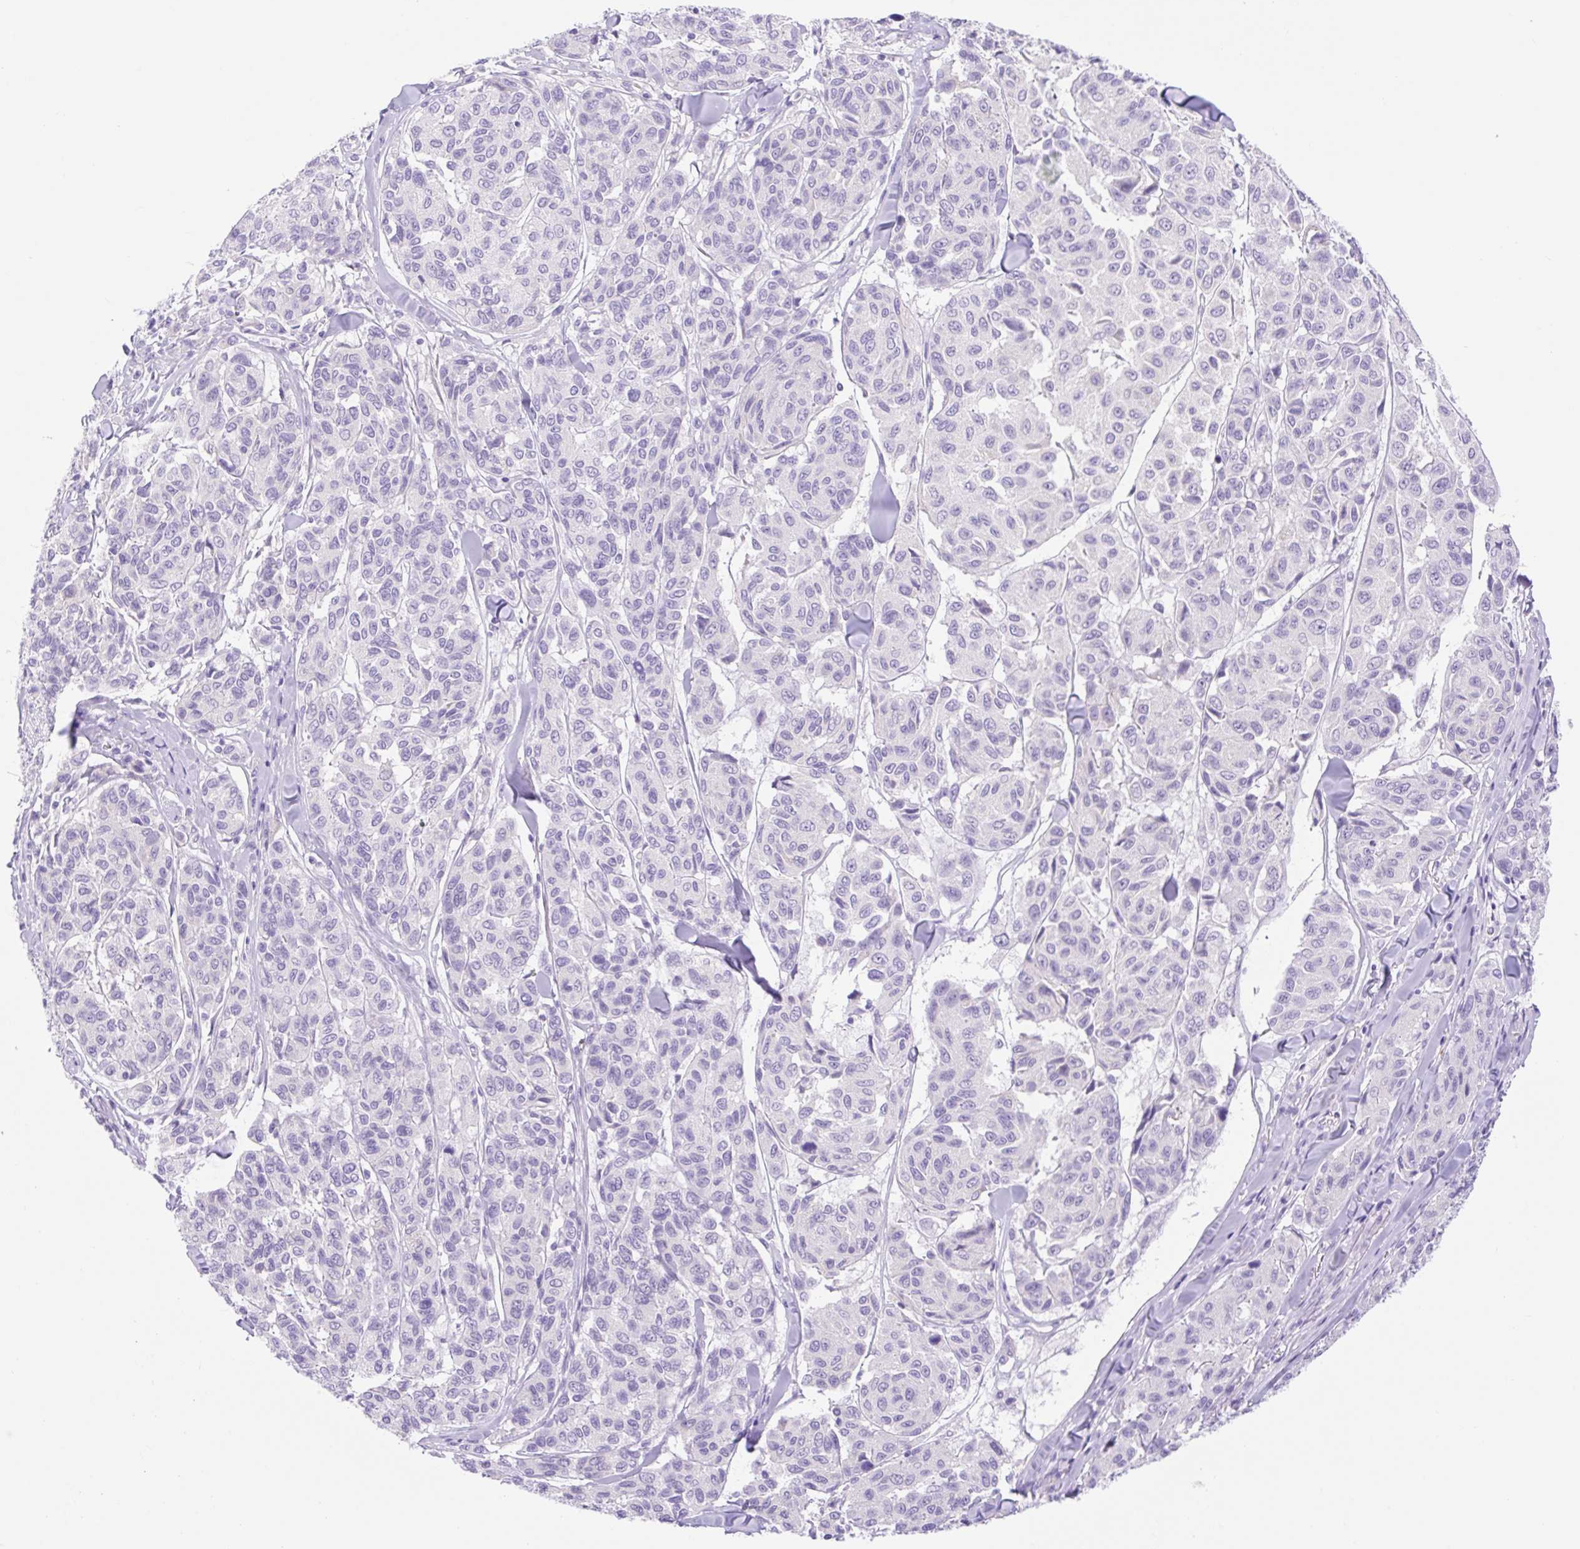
{"staining": {"intensity": "negative", "quantity": "none", "location": "none"}, "tissue": "melanoma", "cell_type": "Tumor cells", "image_type": "cancer", "snomed": [{"axis": "morphology", "description": "Malignant melanoma, NOS"}, {"axis": "topography", "description": "Skin"}], "caption": "Protein analysis of malignant melanoma shows no significant positivity in tumor cells.", "gene": "SLC25A40", "patient": {"sex": "female", "age": 66}}